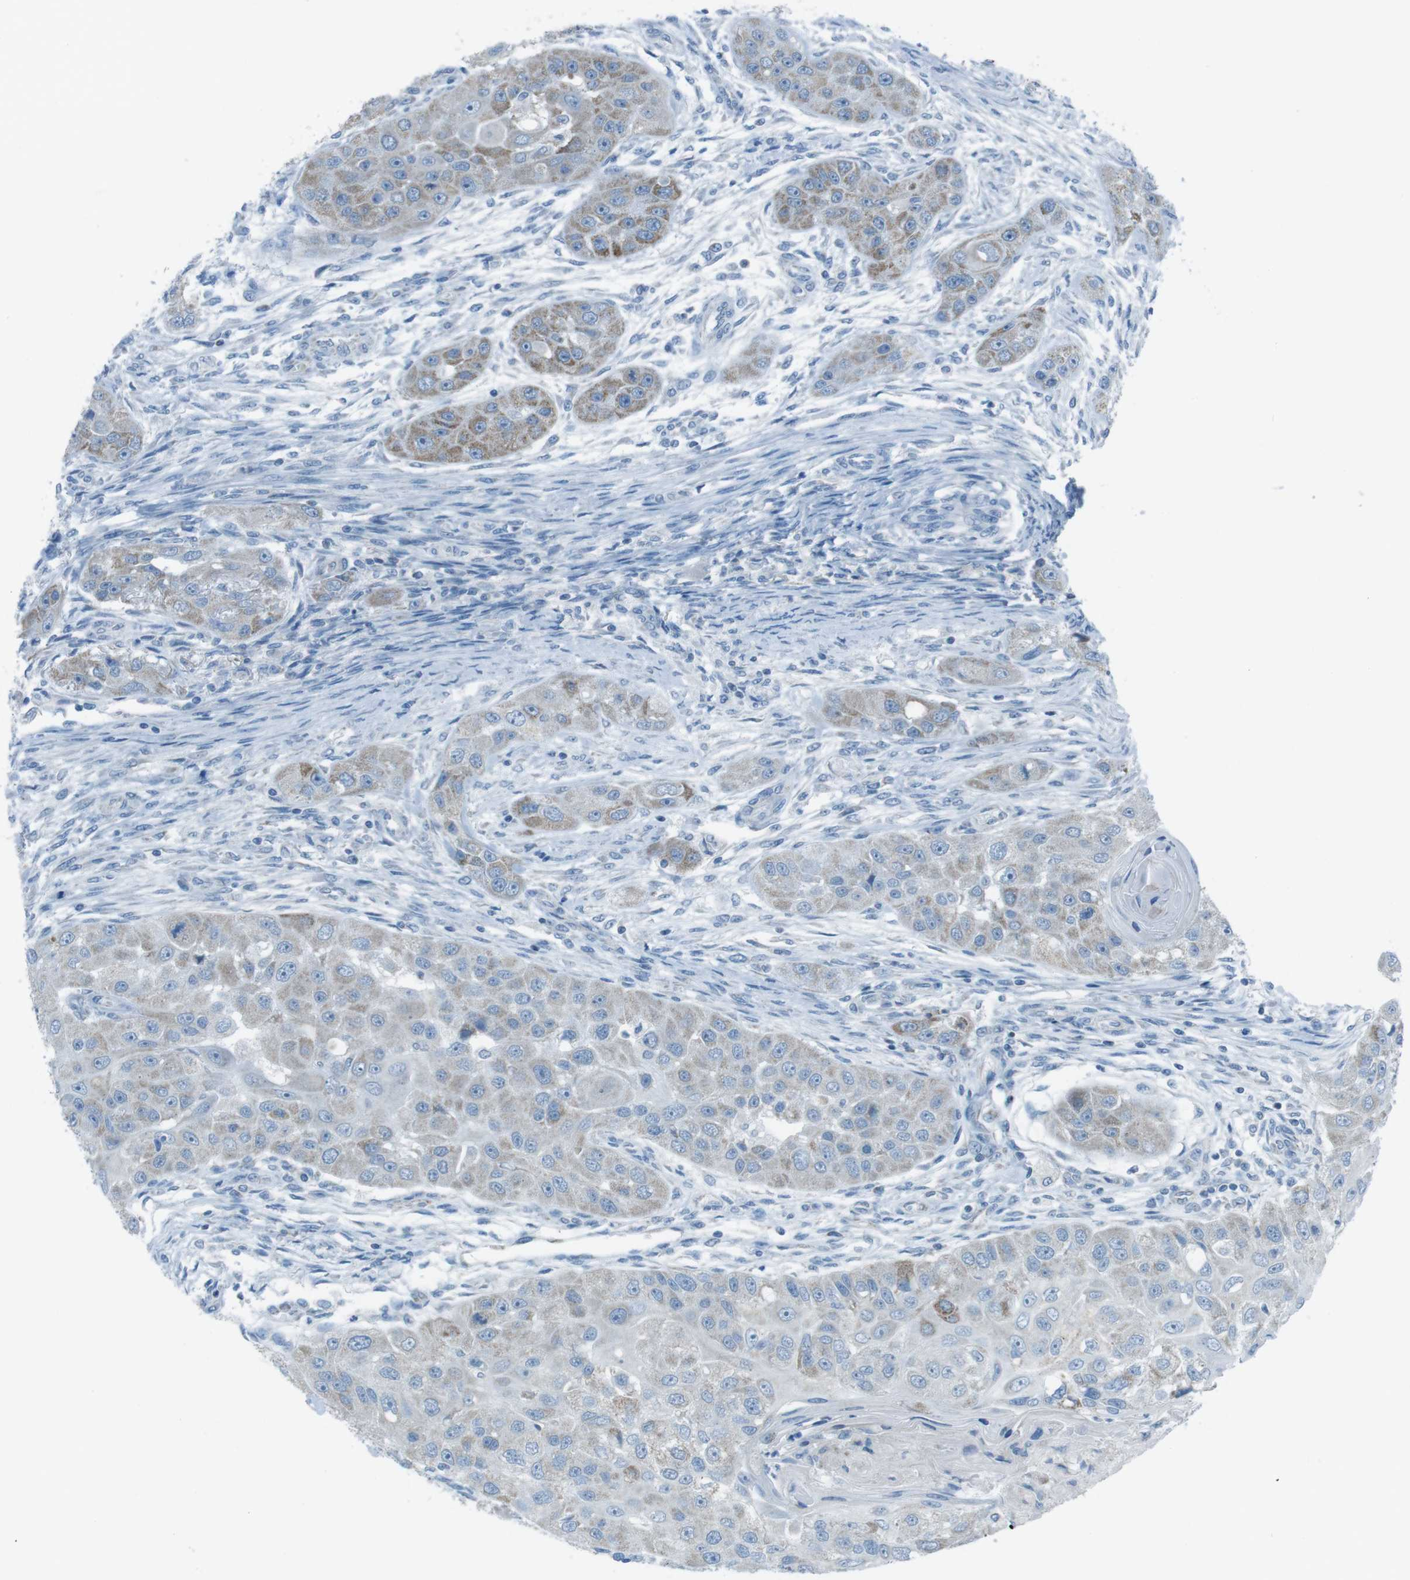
{"staining": {"intensity": "weak", "quantity": "25%-75%", "location": "cytoplasmic/membranous"}, "tissue": "head and neck cancer", "cell_type": "Tumor cells", "image_type": "cancer", "snomed": [{"axis": "morphology", "description": "Normal tissue, NOS"}, {"axis": "morphology", "description": "Squamous cell carcinoma, NOS"}, {"axis": "topography", "description": "Skeletal muscle"}, {"axis": "topography", "description": "Head-Neck"}], "caption": "Head and neck squamous cell carcinoma stained for a protein (brown) shows weak cytoplasmic/membranous positive staining in approximately 25%-75% of tumor cells.", "gene": "DNAJA3", "patient": {"sex": "male", "age": 51}}